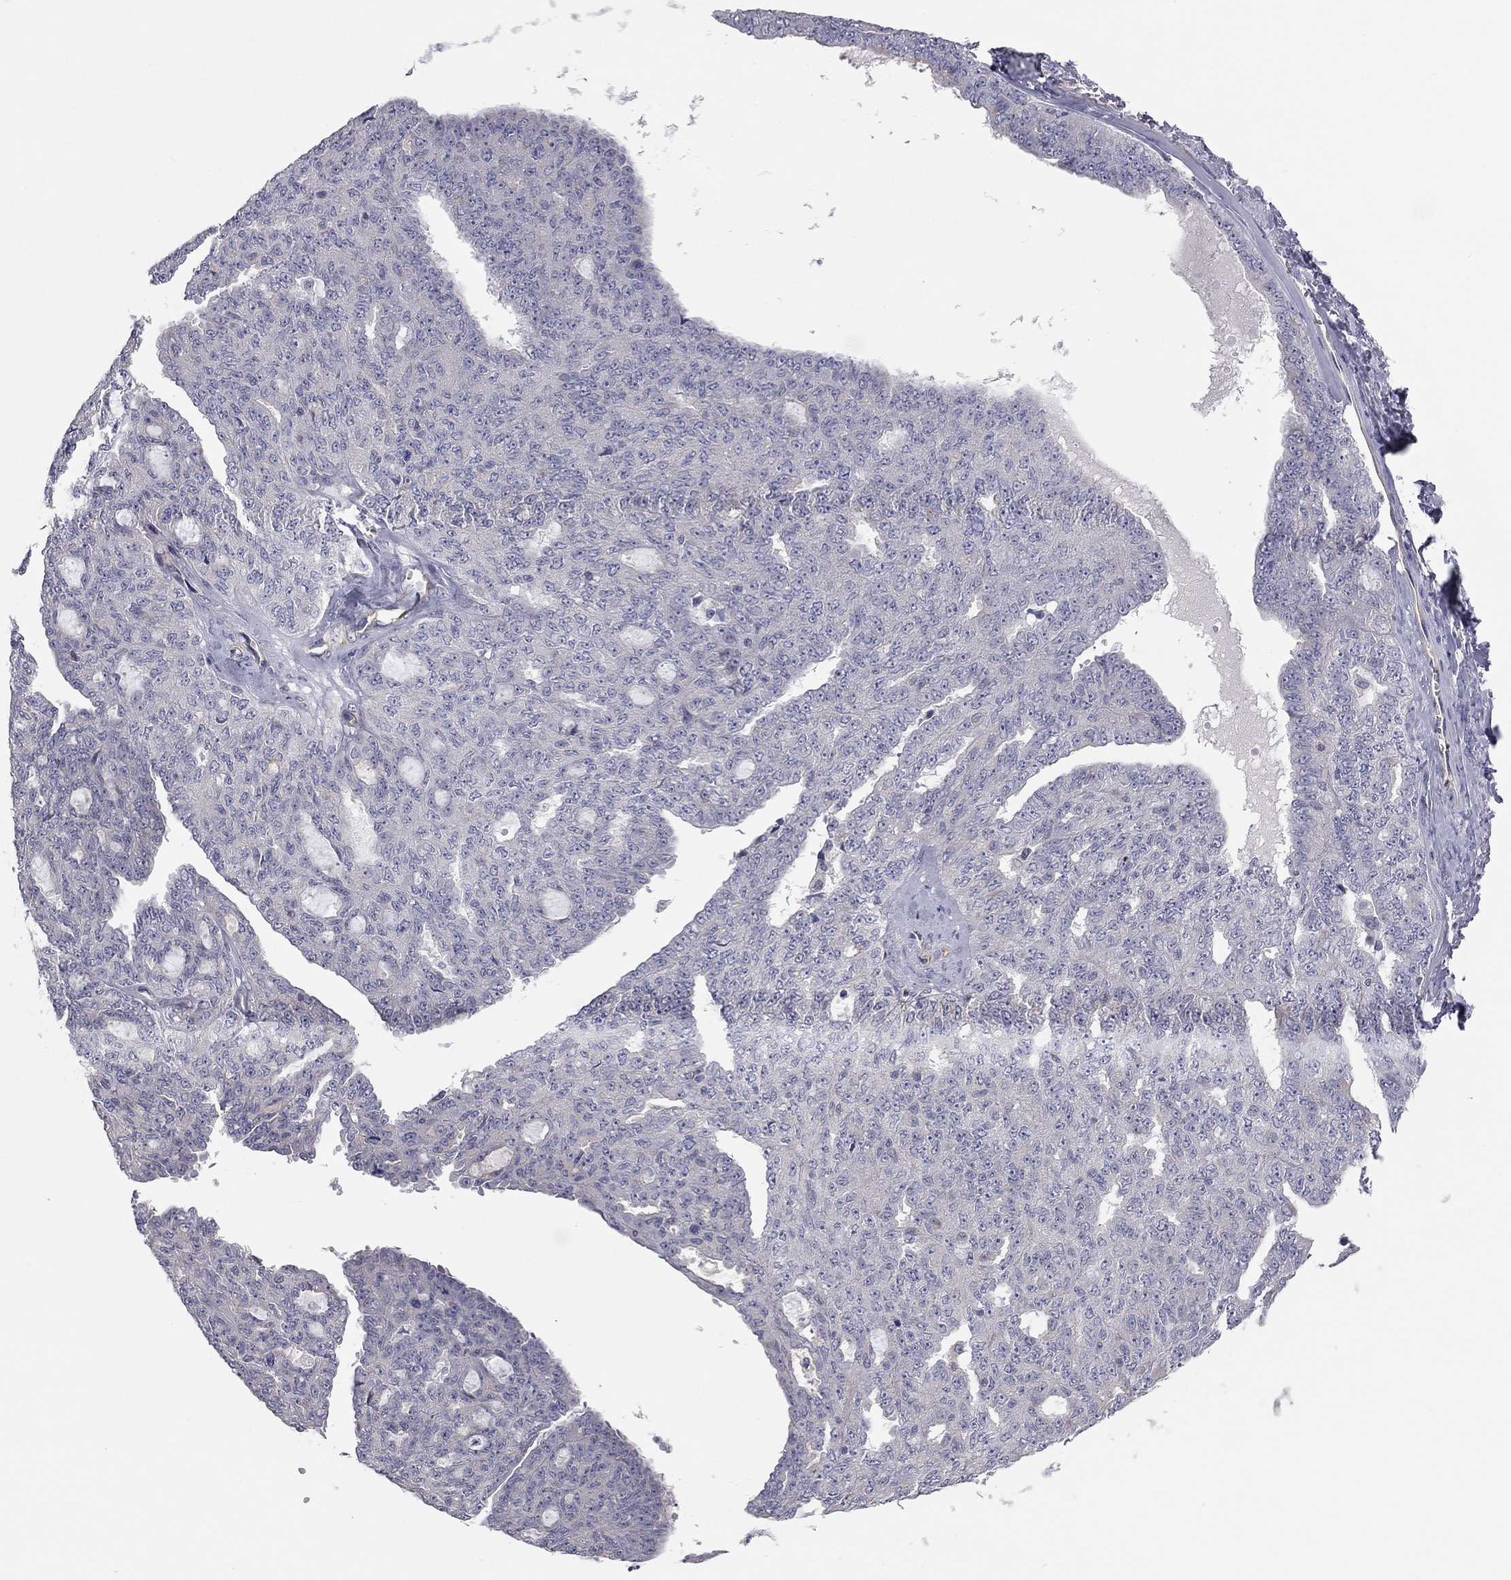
{"staining": {"intensity": "negative", "quantity": "none", "location": "none"}, "tissue": "ovarian cancer", "cell_type": "Tumor cells", "image_type": "cancer", "snomed": [{"axis": "morphology", "description": "Cystadenocarcinoma, serous, NOS"}, {"axis": "topography", "description": "Ovary"}], "caption": "Ovarian cancer stained for a protein using immunohistochemistry displays no staining tumor cells.", "gene": "GPRC5B", "patient": {"sex": "female", "age": 71}}